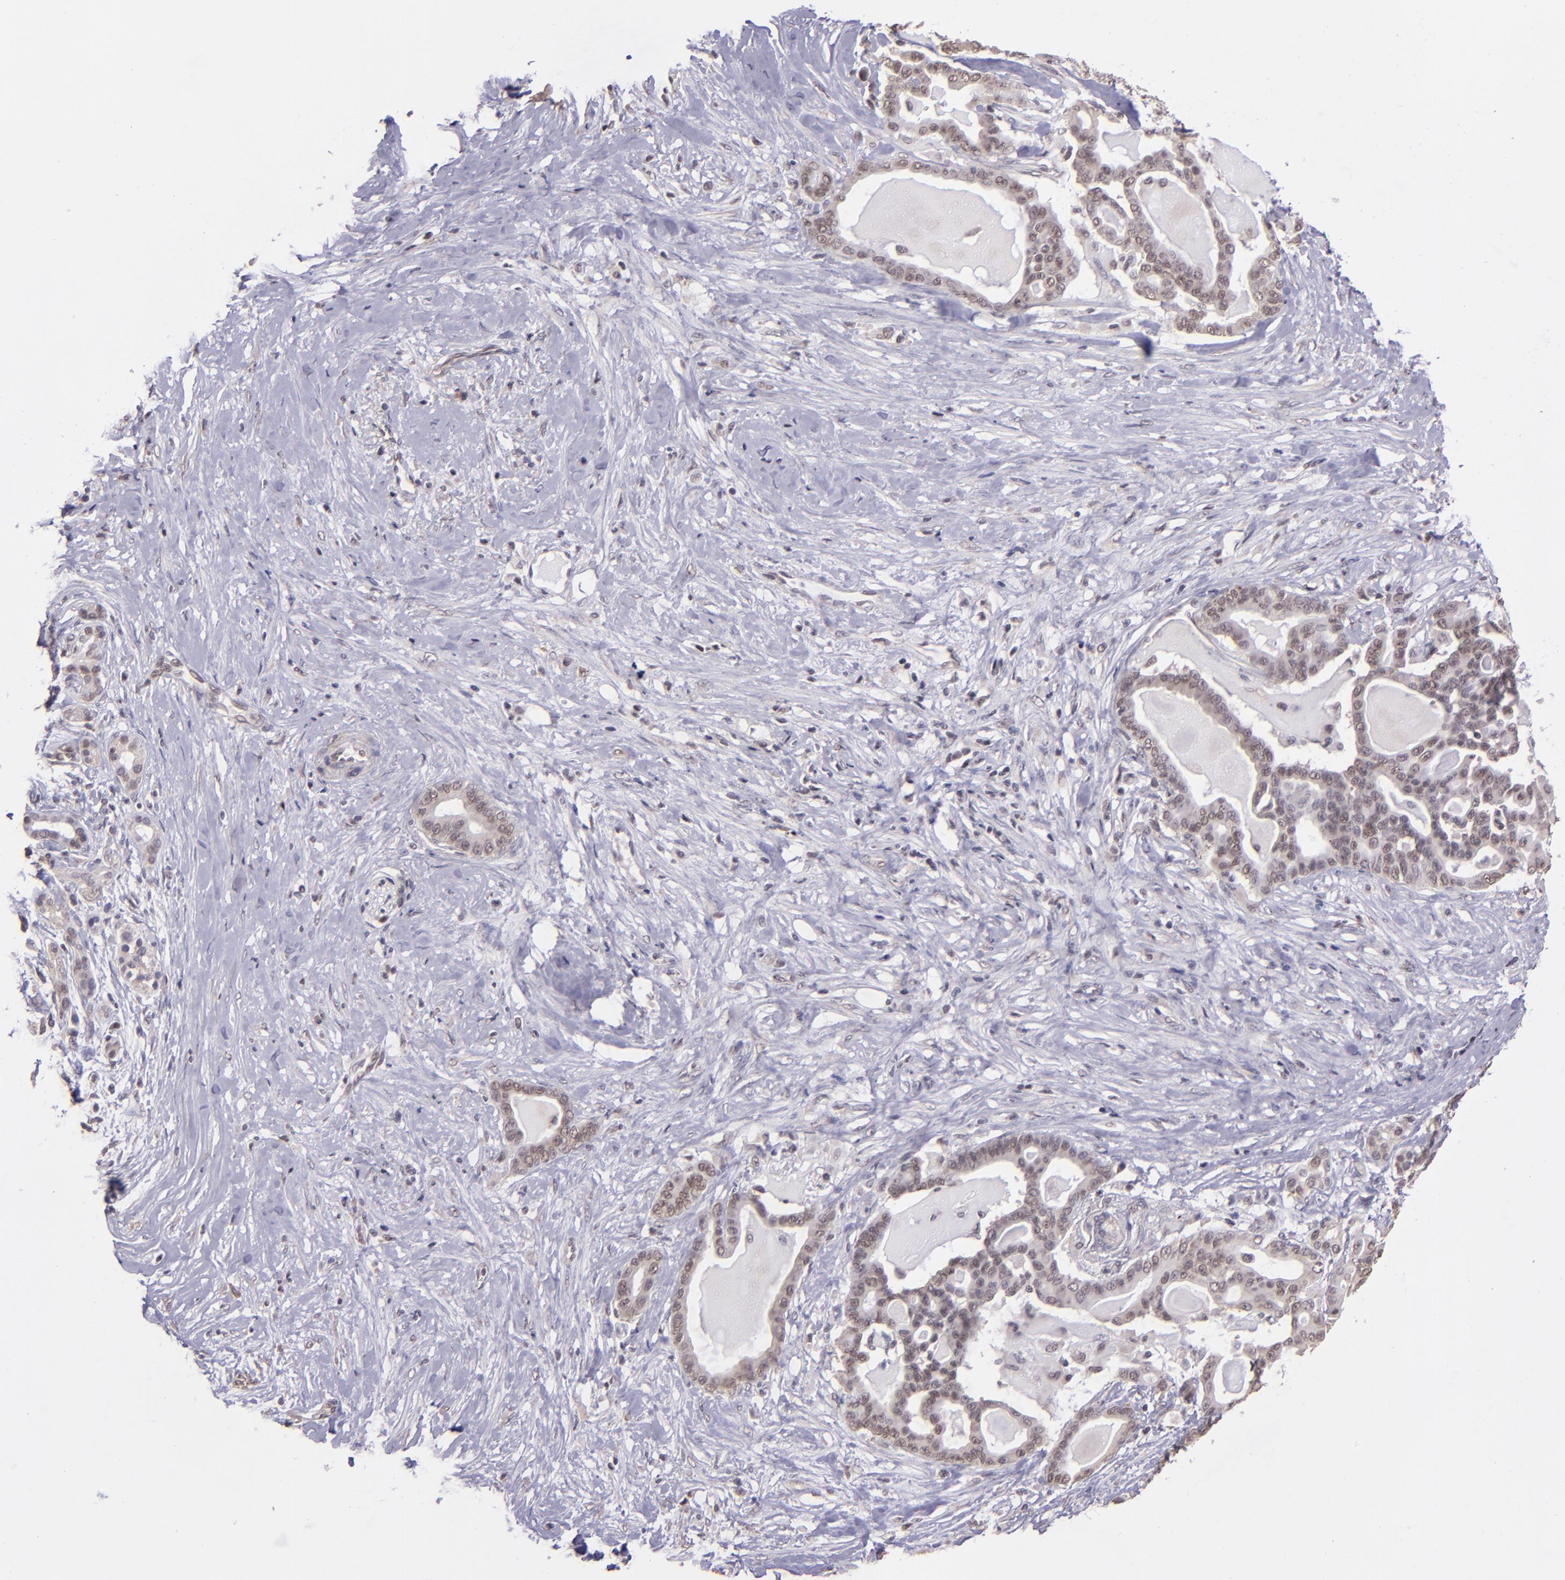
{"staining": {"intensity": "weak", "quantity": "25%-75%", "location": "nuclear"}, "tissue": "pancreatic cancer", "cell_type": "Tumor cells", "image_type": "cancer", "snomed": [{"axis": "morphology", "description": "Adenocarcinoma, NOS"}, {"axis": "topography", "description": "Pancreas"}], "caption": "Weak nuclear expression for a protein is present in about 25%-75% of tumor cells of adenocarcinoma (pancreatic) using immunohistochemistry.", "gene": "ELF1", "patient": {"sex": "male", "age": 63}}